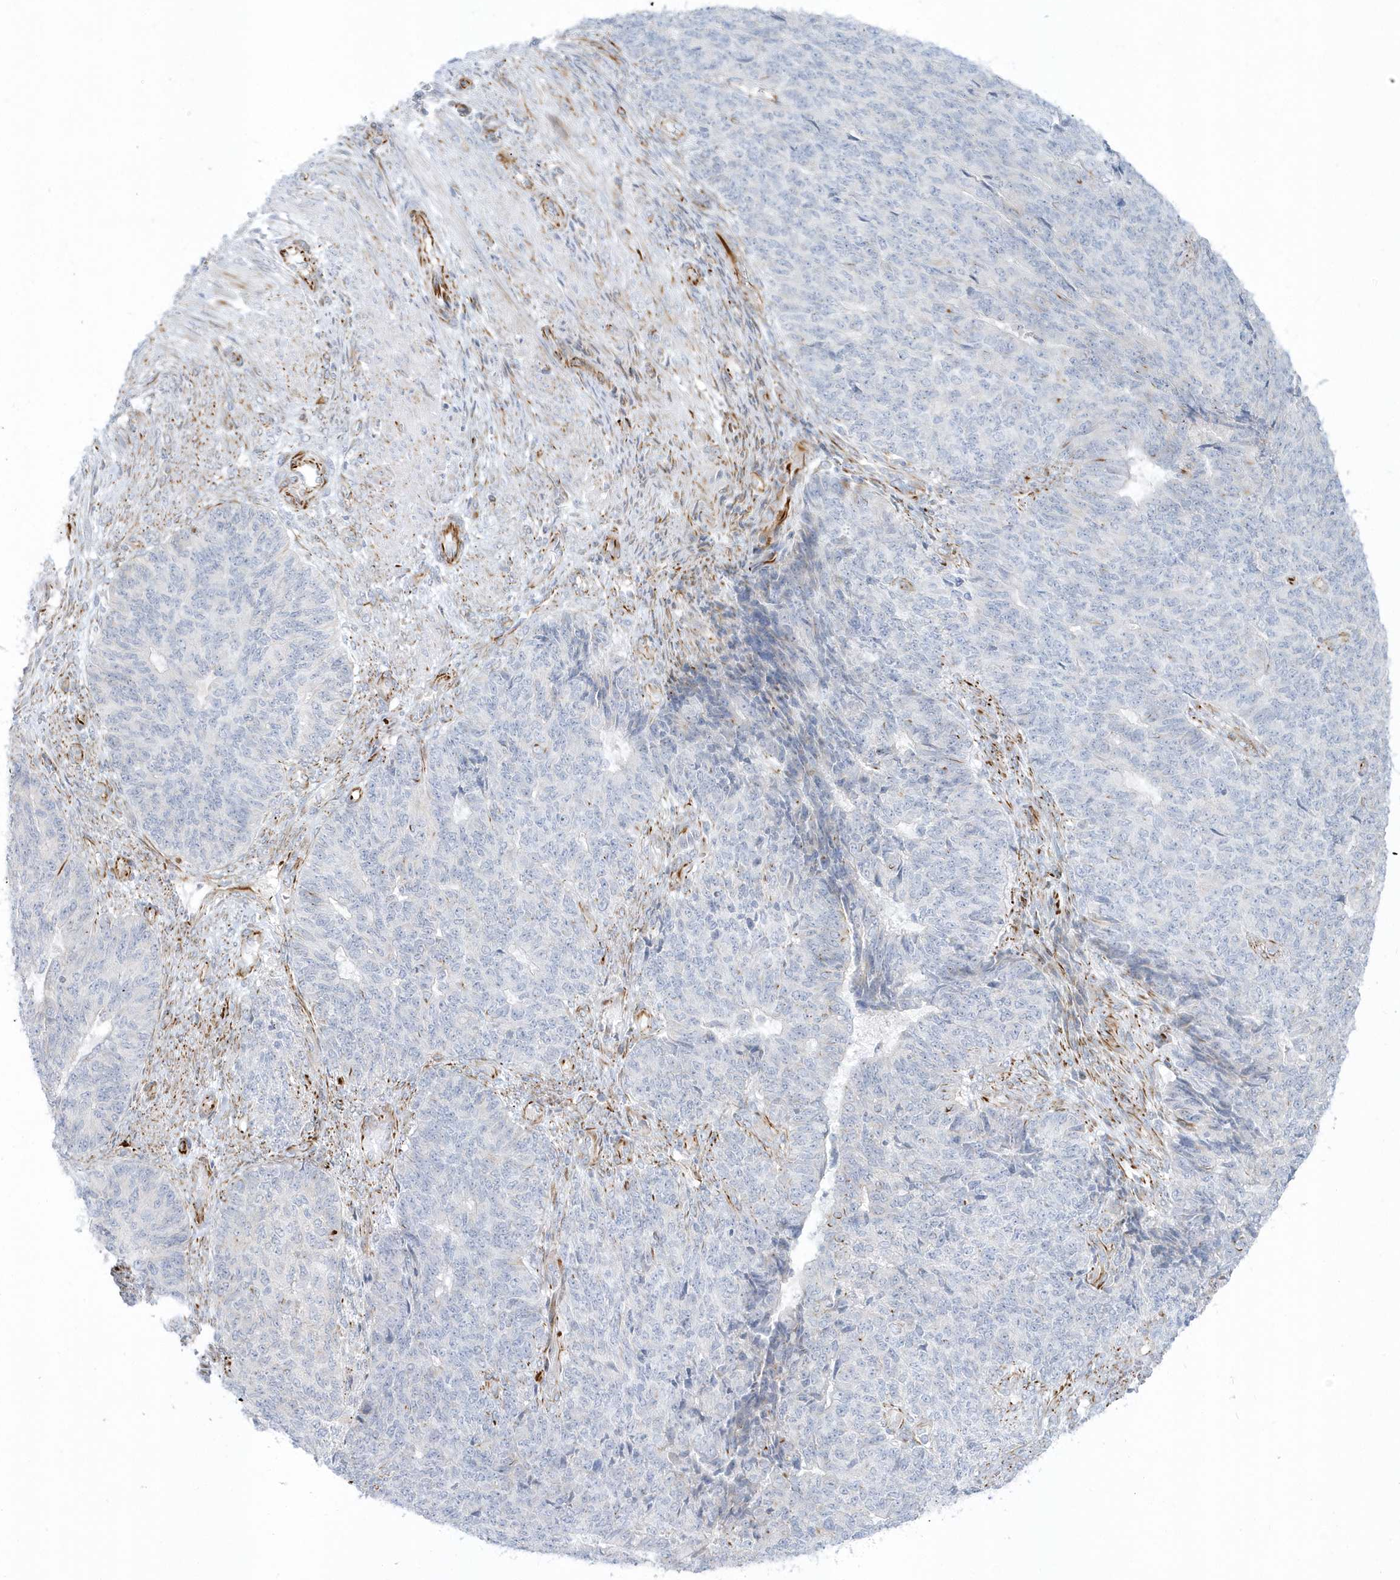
{"staining": {"intensity": "negative", "quantity": "none", "location": "none"}, "tissue": "endometrial cancer", "cell_type": "Tumor cells", "image_type": "cancer", "snomed": [{"axis": "morphology", "description": "Adenocarcinoma, NOS"}, {"axis": "topography", "description": "Endometrium"}], "caption": "DAB immunohistochemical staining of human endometrial cancer exhibits no significant expression in tumor cells.", "gene": "PPIL6", "patient": {"sex": "female", "age": 32}}